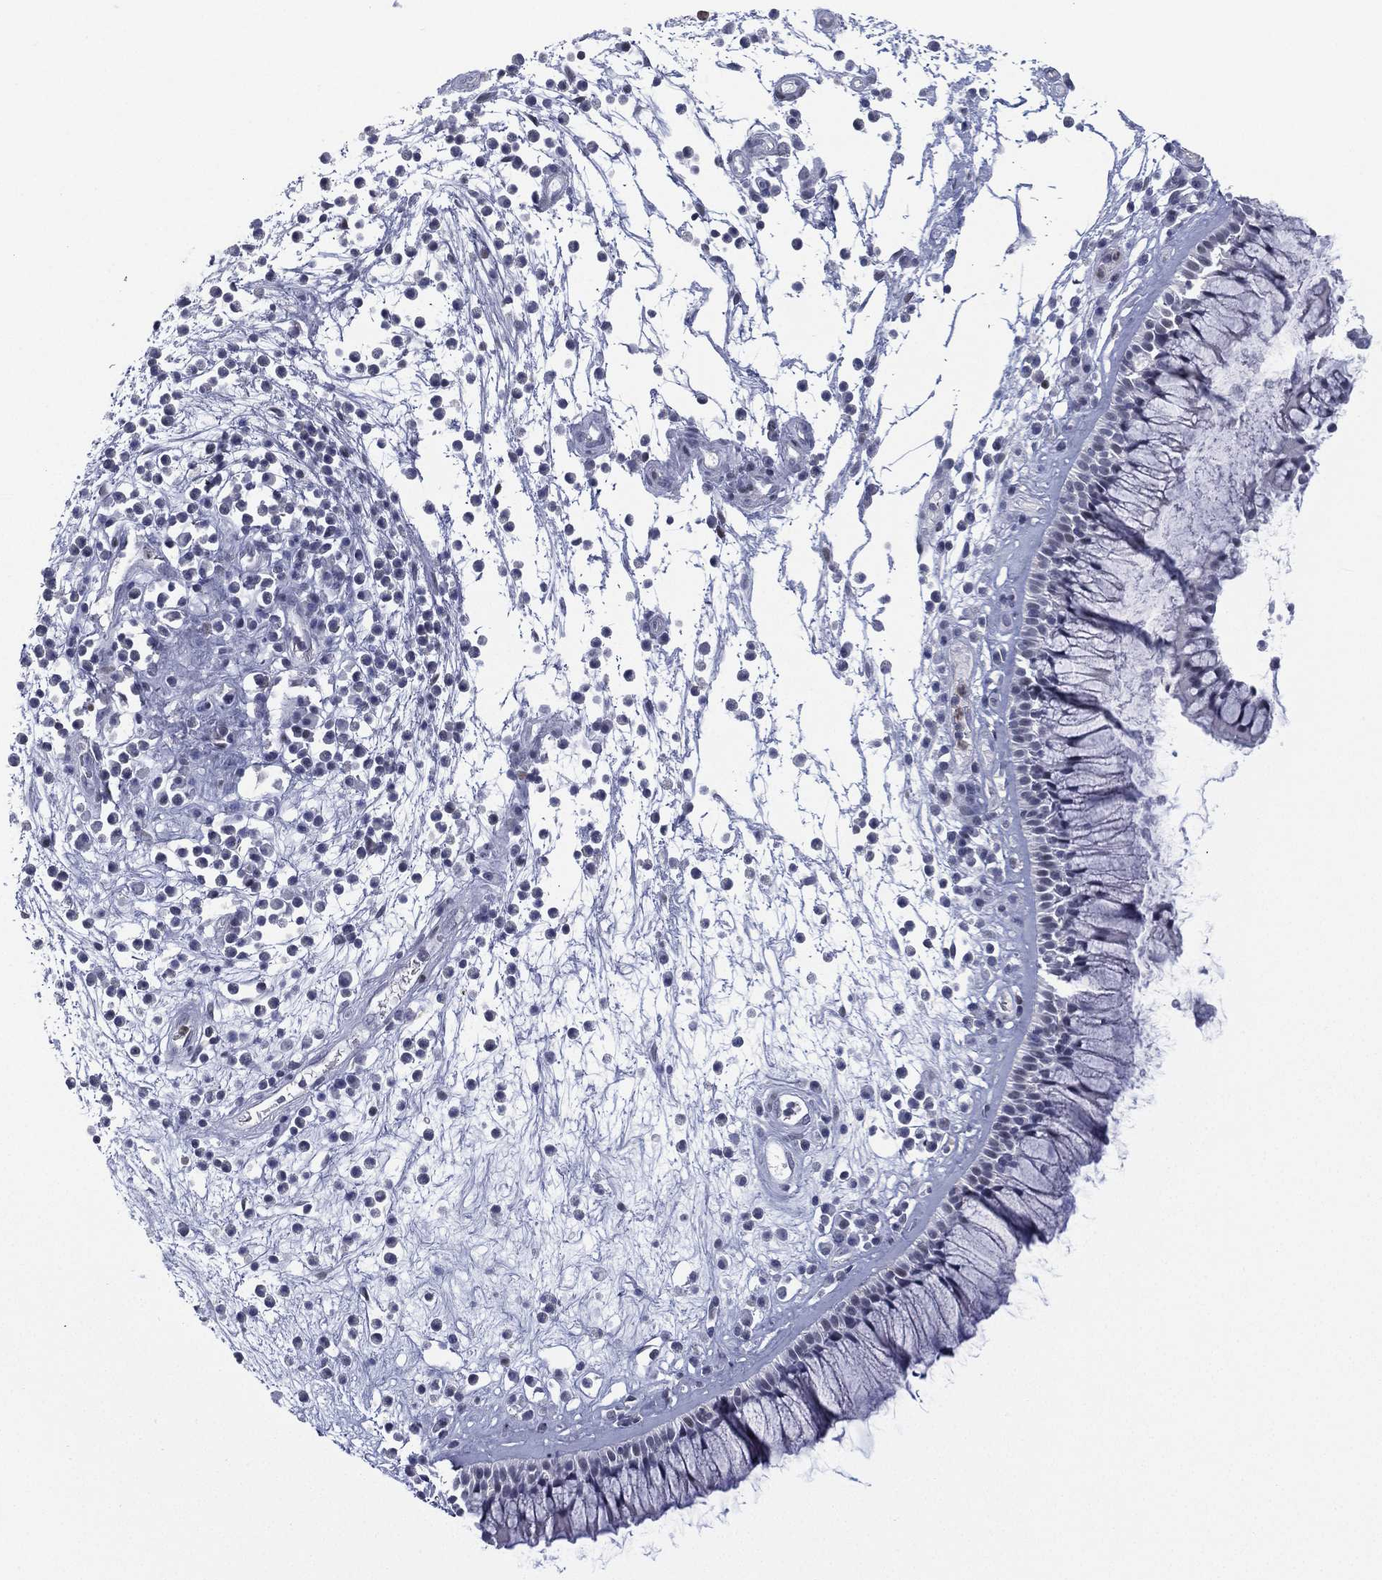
{"staining": {"intensity": "negative", "quantity": "none", "location": "none"}, "tissue": "nasopharynx", "cell_type": "Respiratory epithelial cells", "image_type": "normal", "snomed": [{"axis": "morphology", "description": "Normal tissue, NOS"}, {"axis": "topography", "description": "Nasopharynx"}], "caption": "Immunohistochemistry micrograph of benign nasopharynx: nasopharynx stained with DAB exhibits no significant protein expression in respiratory epithelial cells.", "gene": "ZNF711", "patient": {"sex": "male", "age": 77}}